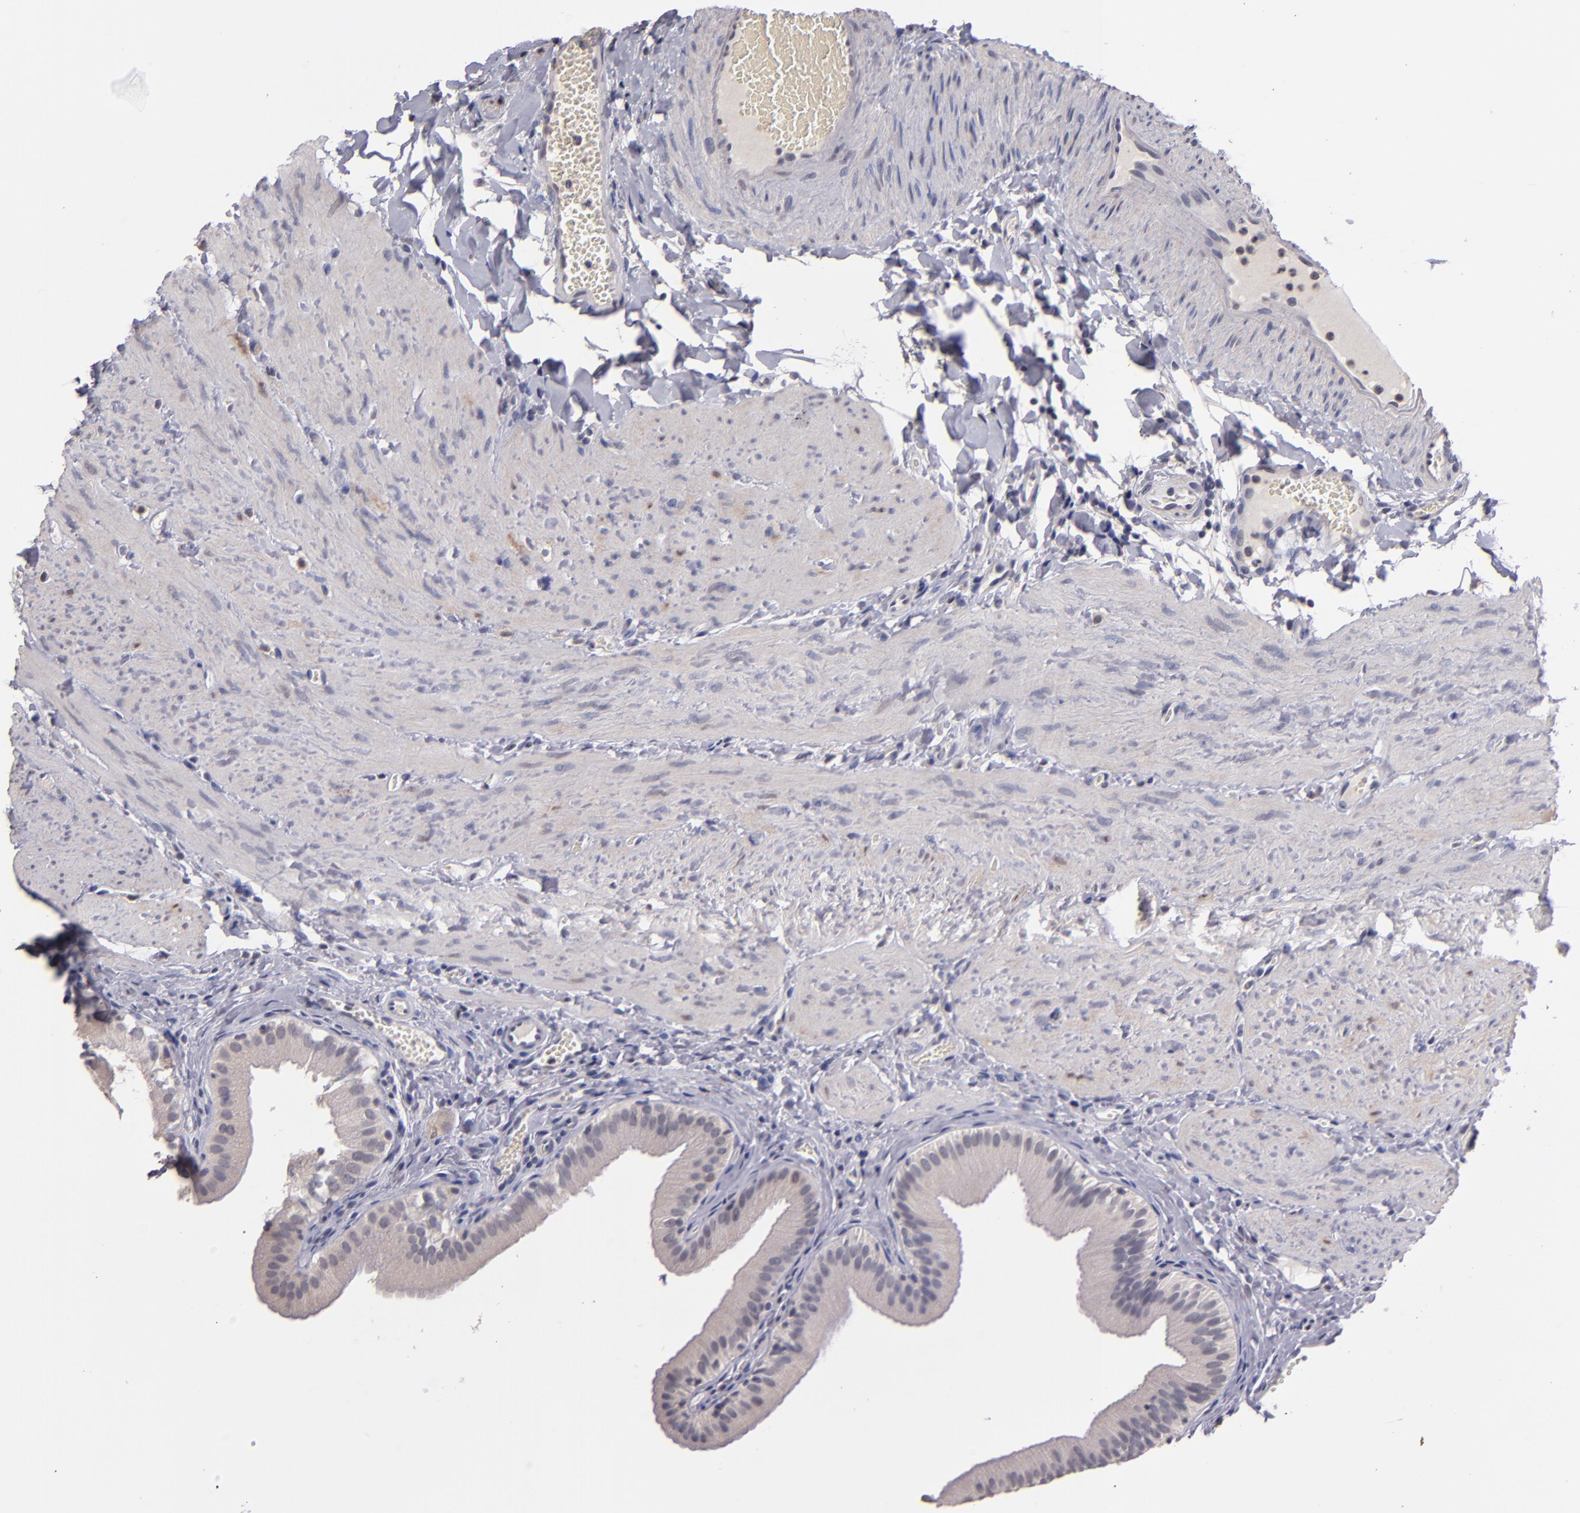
{"staining": {"intensity": "weak", "quantity": ">75%", "location": "cytoplasmic/membranous"}, "tissue": "gallbladder", "cell_type": "Glandular cells", "image_type": "normal", "snomed": [{"axis": "morphology", "description": "Normal tissue, NOS"}, {"axis": "topography", "description": "Gallbladder"}], "caption": "Immunohistochemistry of benign gallbladder reveals low levels of weak cytoplasmic/membranous staining in about >75% of glandular cells.", "gene": "S100A1", "patient": {"sex": "female", "age": 24}}